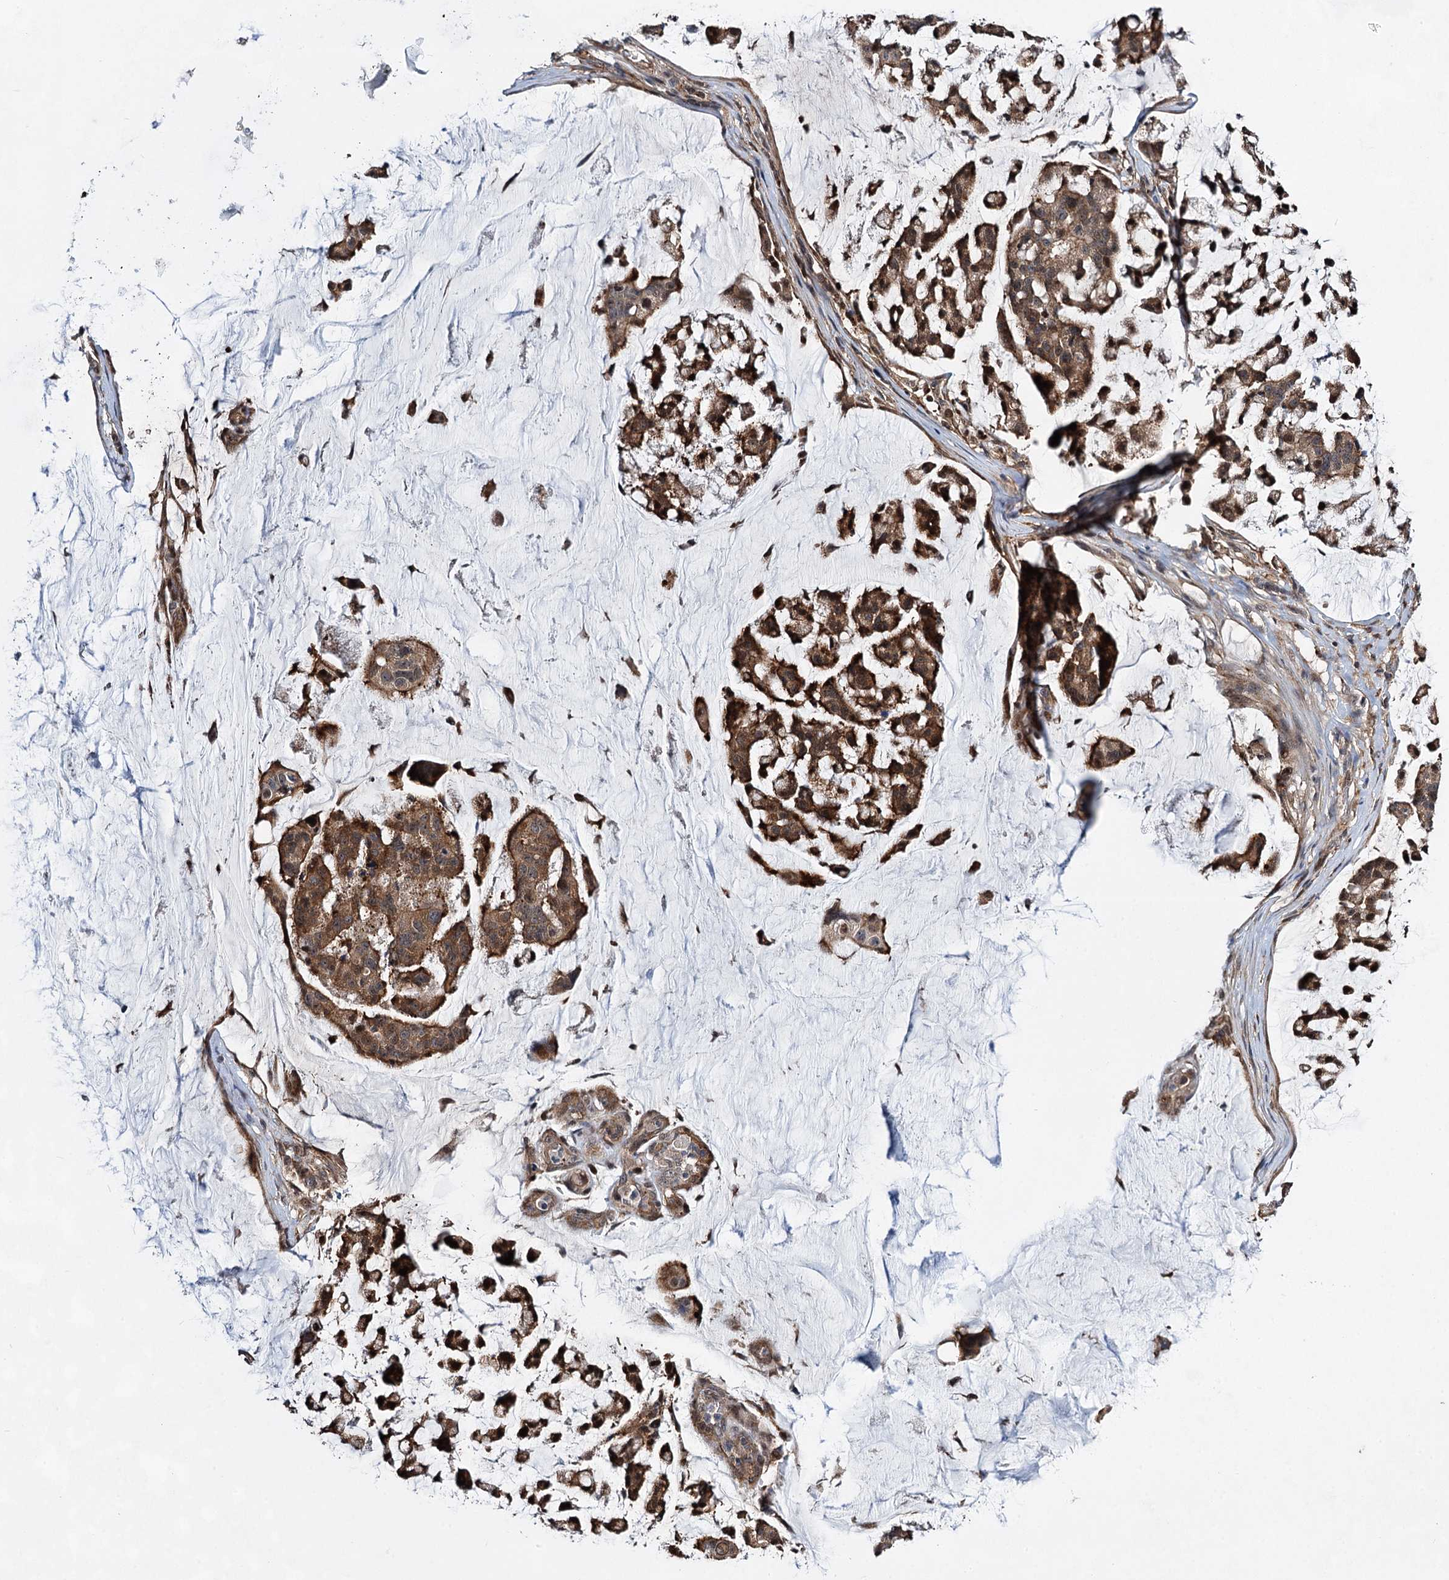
{"staining": {"intensity": "strong", "quantity": ">75%", "location": "cytoplasmic/membranous"}, "tissue": "stomach cancer", "cell_type": "Tumor cells", "image_type": "cancer", "snomed": [{"axis": "morphology", "description": "Adenocarcinoma, NOS"}, {"axis": "topography", "description": "Stomach, lower"}], "caption": "This micrograph demonstrates stomach adenocarcinoma stained with immunohistochemistry to label a protein in brown. The cytoplasmic/membranous of tumor cells show strong positivity for the protein. Nuclei are counter-stained blue.", "gene": "GPBP1", "patient": {"sex": "male", "age": 67}}